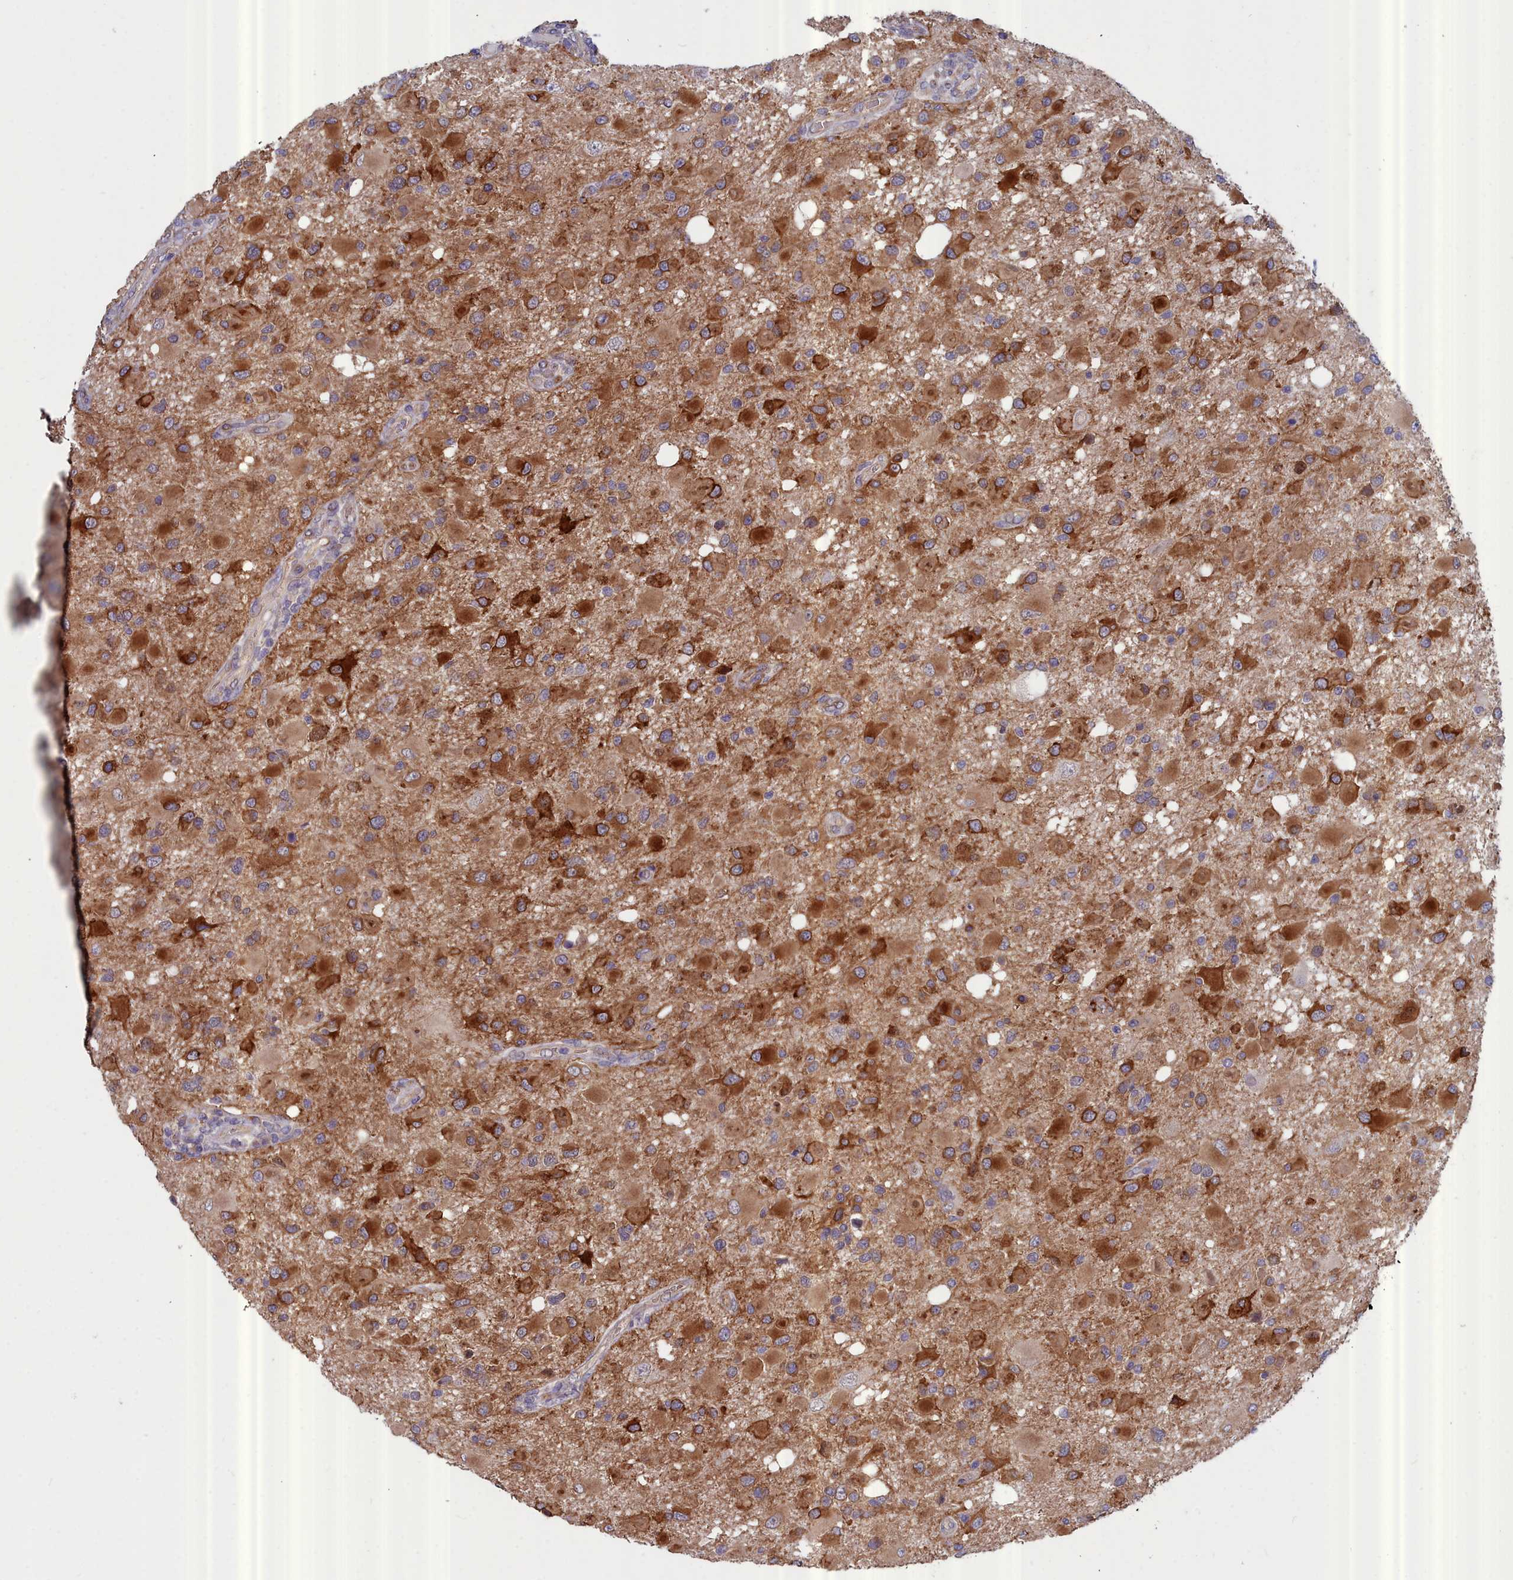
{"staining": {"intensity": "strong", "quantity": "25%-75%", "location": "cytoplasmic/membranous"}, "tissue": "glioma", "cell_type": "Tumor cells", "image_type": "cancer", "snomed": [{"axis": "morphology", "description": "Glioma, malignant, High grade"}, {"axis": "topography", "description": "Brain"}], "caption": "Brown immunohistochemical staining in human malignant glioma (high-grade) demonstrates strong cytoplasmic/membranous staining in about 25%-75% of tumor cells.", "gene": "RDX", "patient": {"sex": "male", "age": 53}}